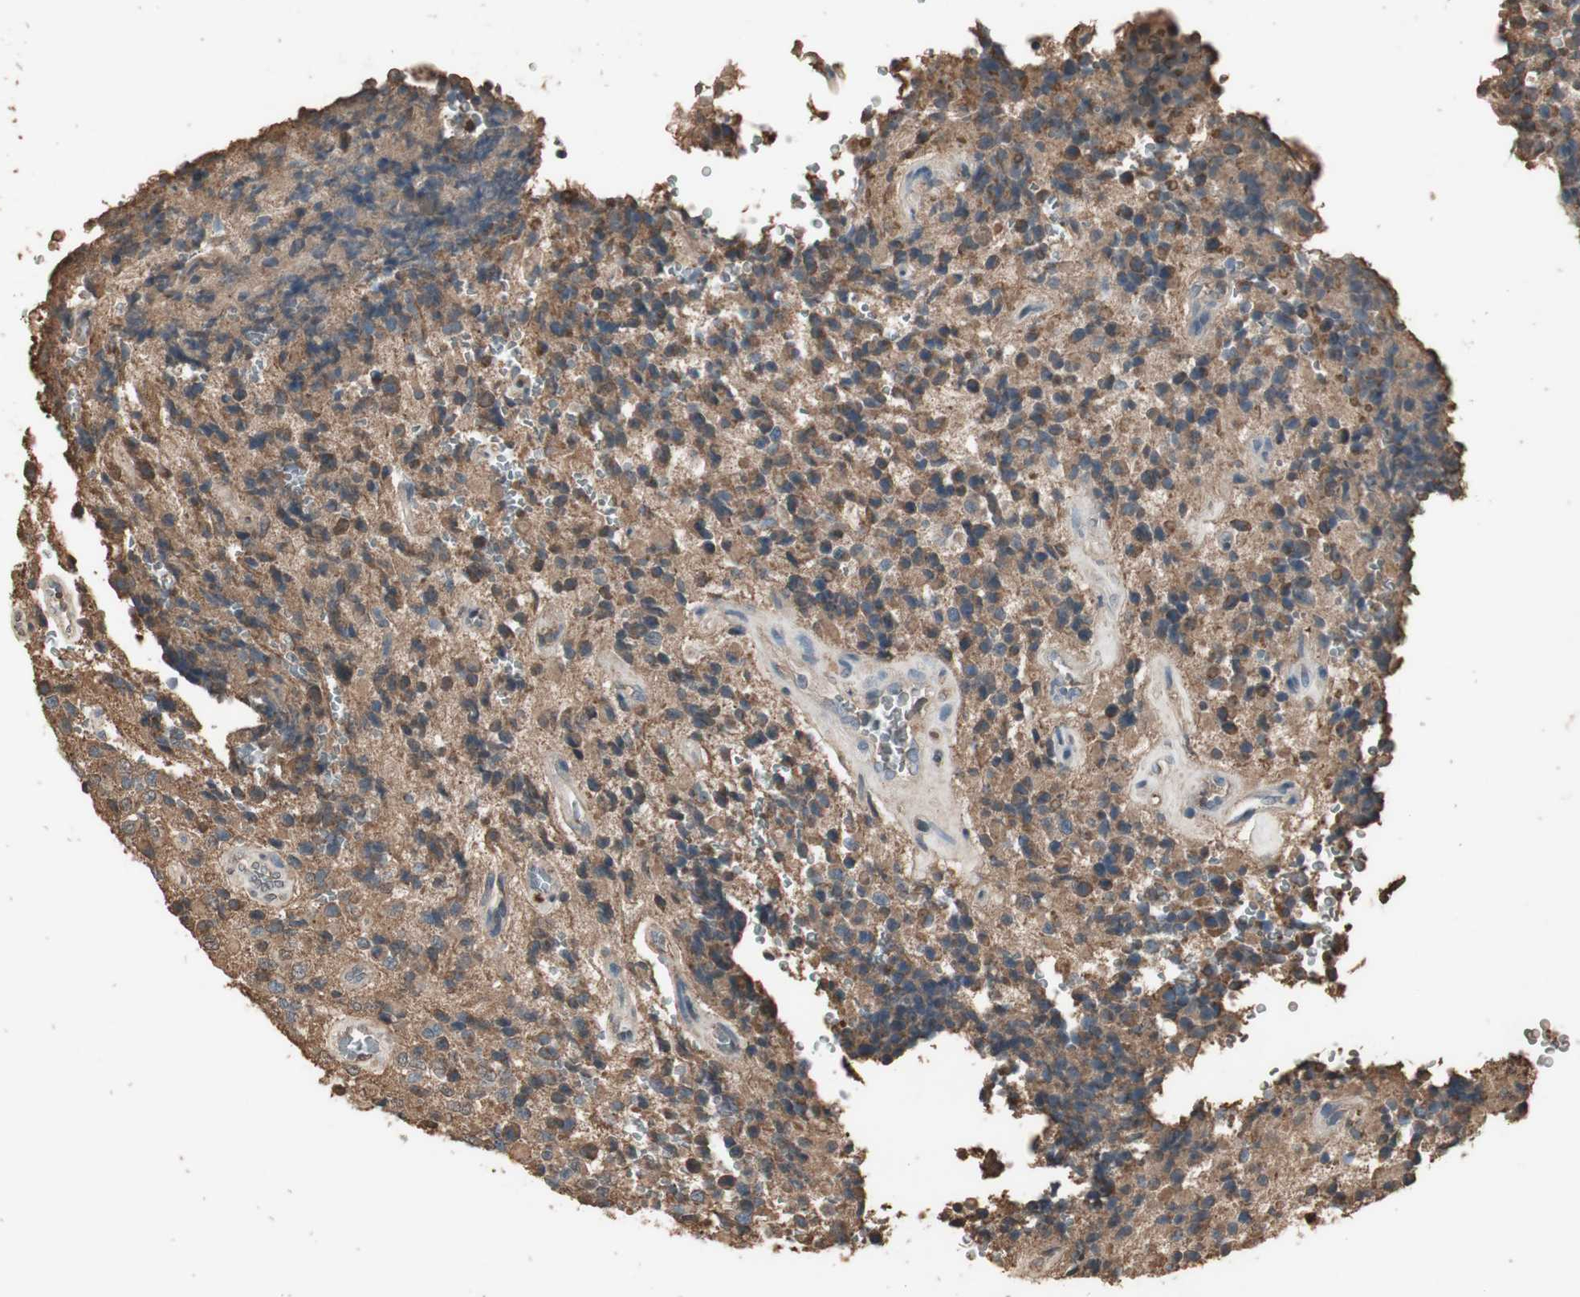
{"staining": {"intensity": "weak", "quantity": ">75%", "location": "cytoplasmic/membranous"}, "tissue": "glioma", "cell_type": "Tumor cells", "image_type": "cancer", "snomed": [{"axis": "morphology", "description": "Glioma, malignant, High grade"}, {"axis": "topography", "description": "pancreas cauda"}], "caption": "Immunohistochemistry (IHC) of human glioma exhibits low levels of weak cytoplasmic/membranous staining in approximately >75% of tumor cells.", "gene": "MMP14", "patient": {"sex": "male", "age": 60}}